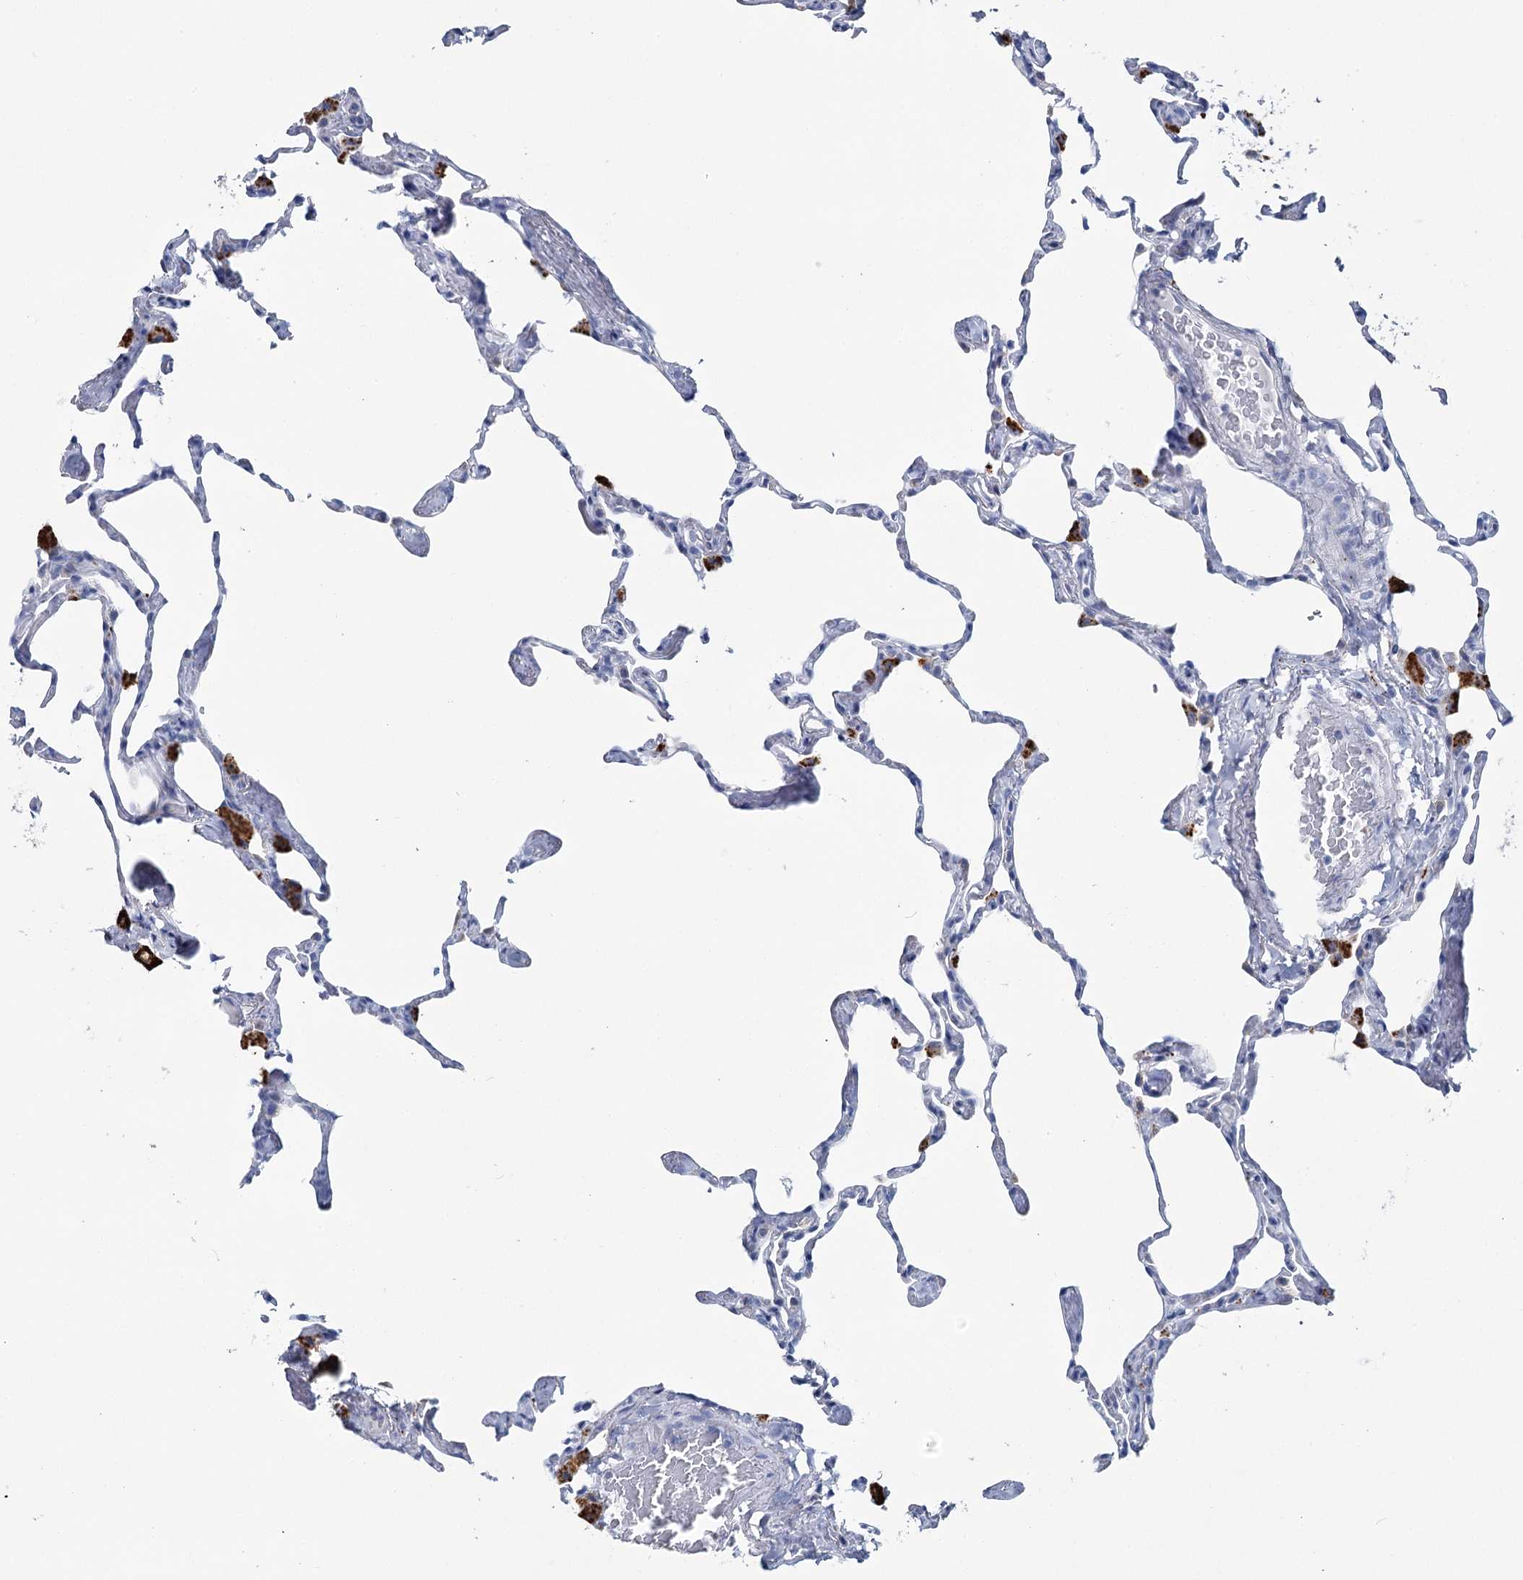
{"staining": {"intensity": "strong", "quantity": "<25%", "location": "cytoplasmic/membranous"}, "tissue": "lung", "cell_type": "Alveolar cells", "image_type": "normal", "snomed": [{"axis": "morphology", "description": "Normal tissue, NOS"}, {"axis": "topography", "description": "Lung"}], "caption": "Immunohistochemistry (IHC) image of unremarkable human lung stained for a protein (brown), which shows medium levels of strong cytoplasmic/membranous staining in about <25% of alveolar cells.", "gene": "METTL7B", "patient": {"sex": "male", "age": 65}}